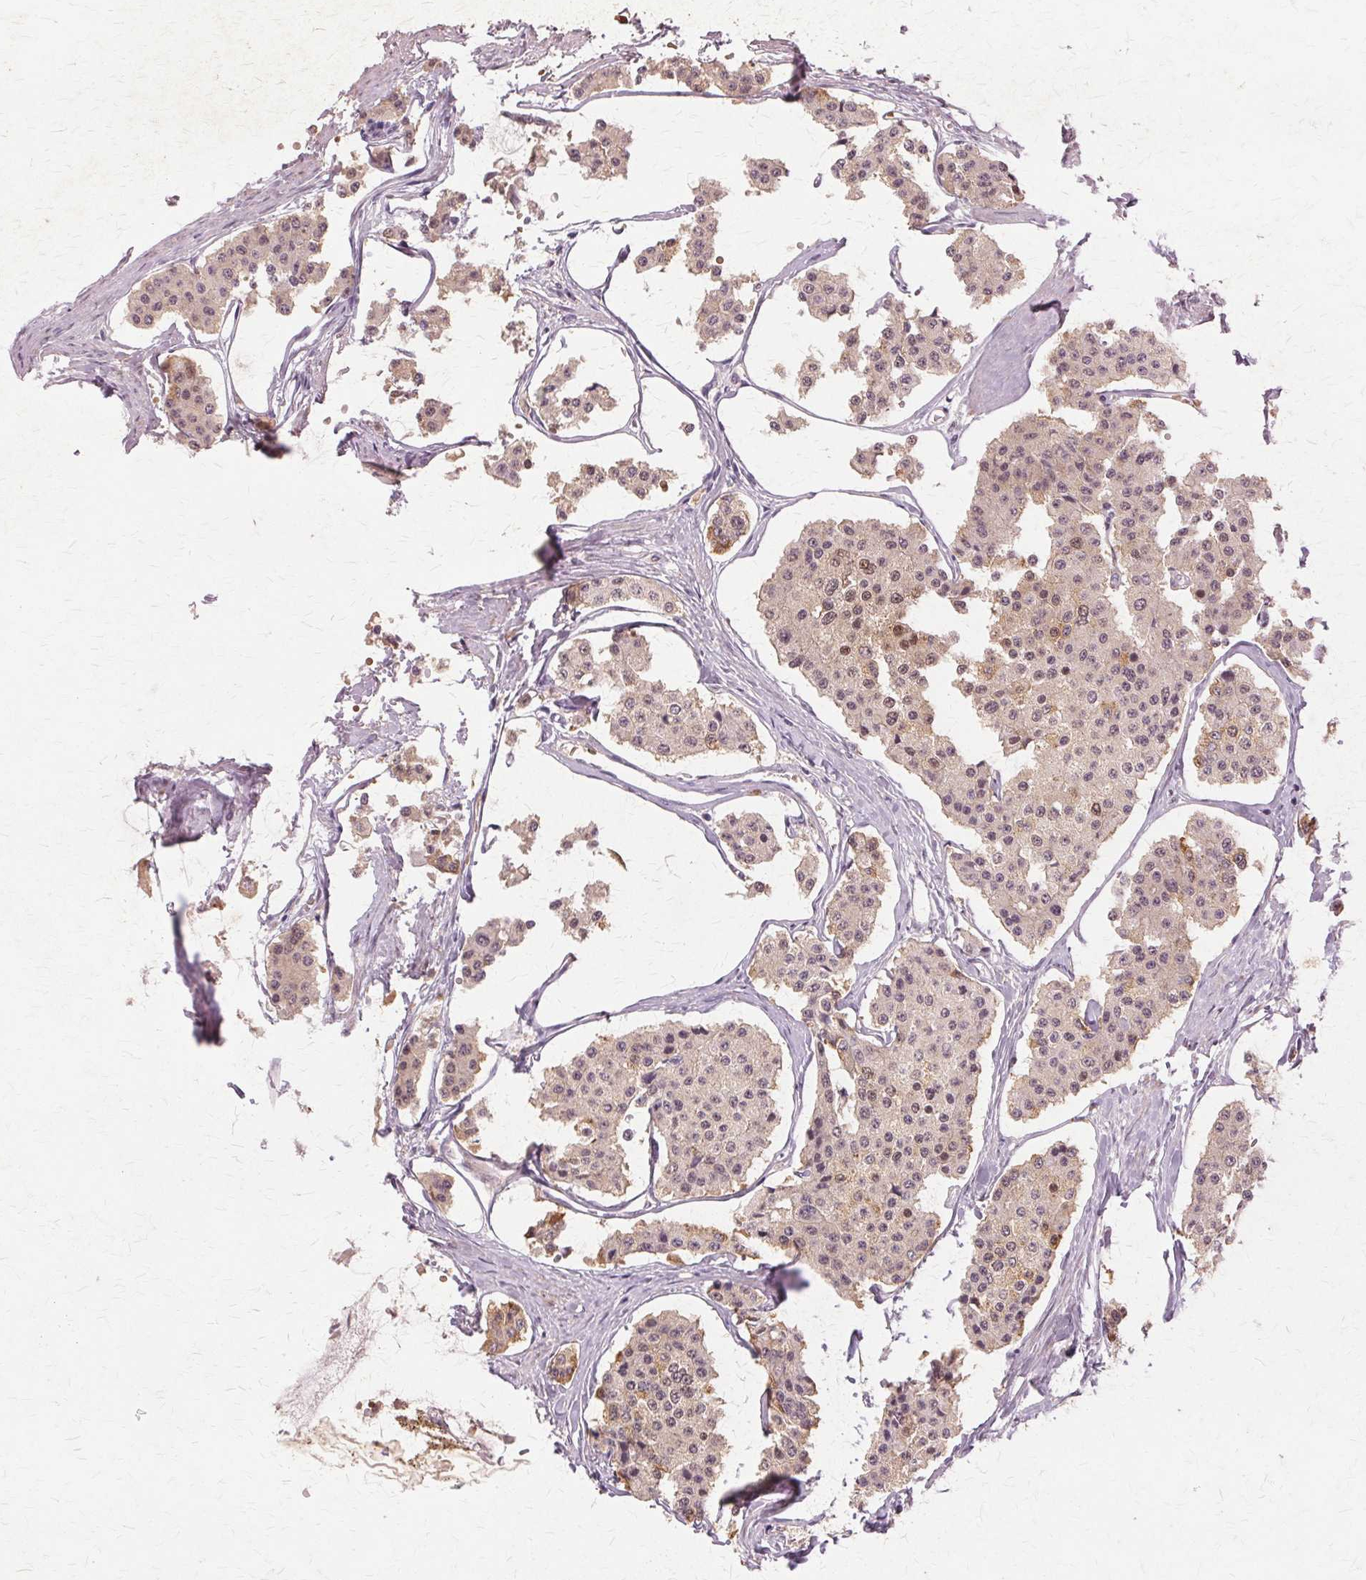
{"staining": {"intensity": "weak", "quantity": ">75%", "location": "nuclear"}, "tissue": "carcinoid", "cell_type": "Tumor cells", "image_type": "cancer", "snomed": [{"axis": "morphology", "description": "Carcinoid, malignant, NOS"}, {"axis": "topography", "description": "Small intestine"}], "caption": "High-magnification brightfield microscopy of carcinoid stained with DAB (3,3'-diaminobenzidine) (brown) and counterstained with hematoxylin (blue). tumor cells exhibit weak nuclear staining is appreciated in about>75% of cells.", "gene": "PRMT5", "patient": {"sex": "female", "age": 65}}